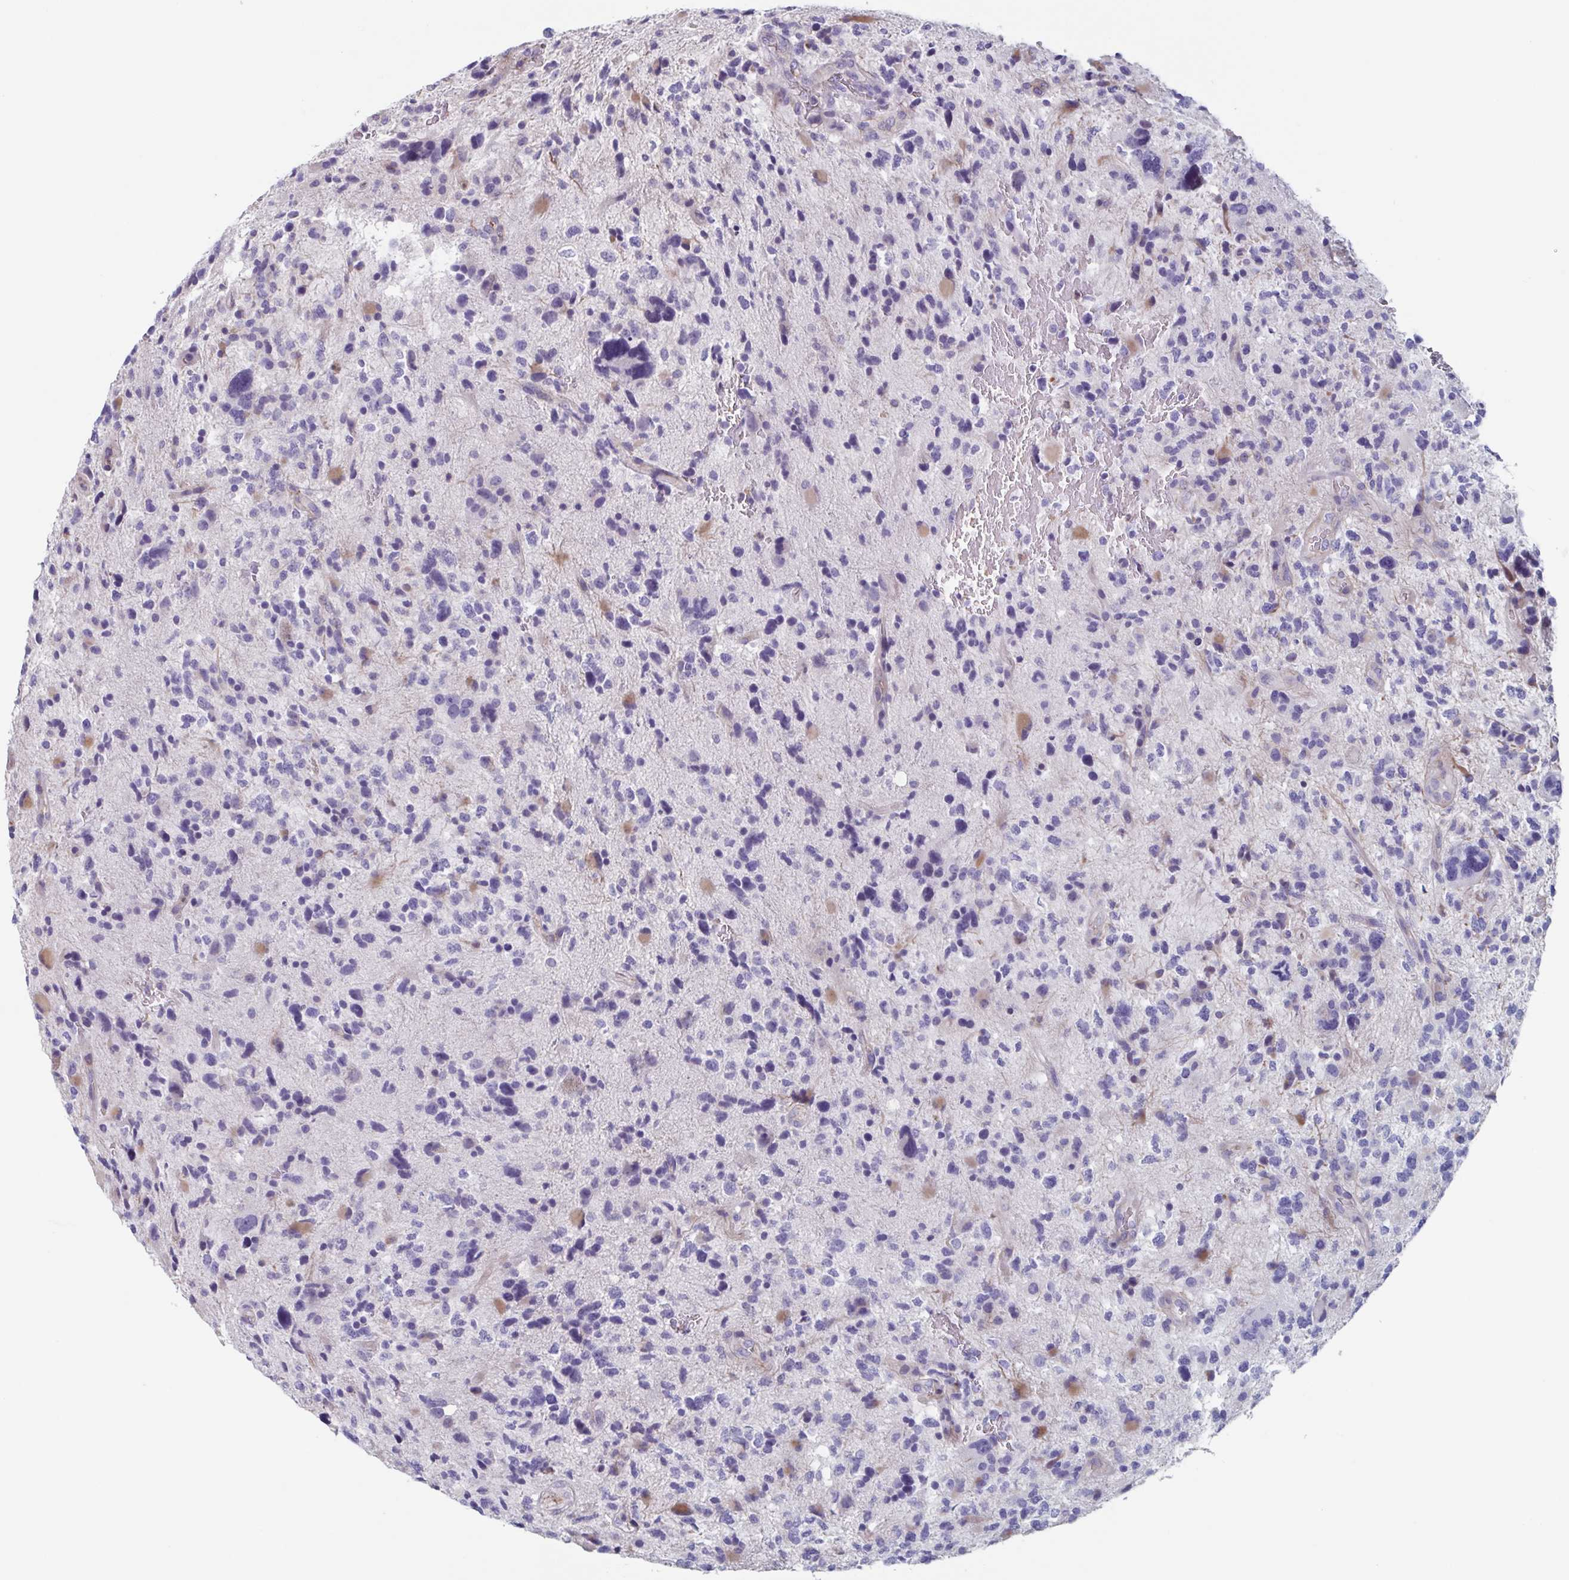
{"staining": {"intensity": "negative", "quantity": "none", "location": "none"}, "tissue": "glioma", "cell_type": "Tumor cells", "image_type": "cancer", "snomed": [{"axis": "morphology", "description": "Glioma, malignant, High grade"}, {"axis": "topography", "description": "Brain"}], "caption": "DAB (3,3'-diaminobenzidine) immunohistochemical staining of human high-grade glioma (malignant) demonstrates no significant expression in tumor cells.", "gene": "BPI", "patient": {"sex": "female", "age": 71}}